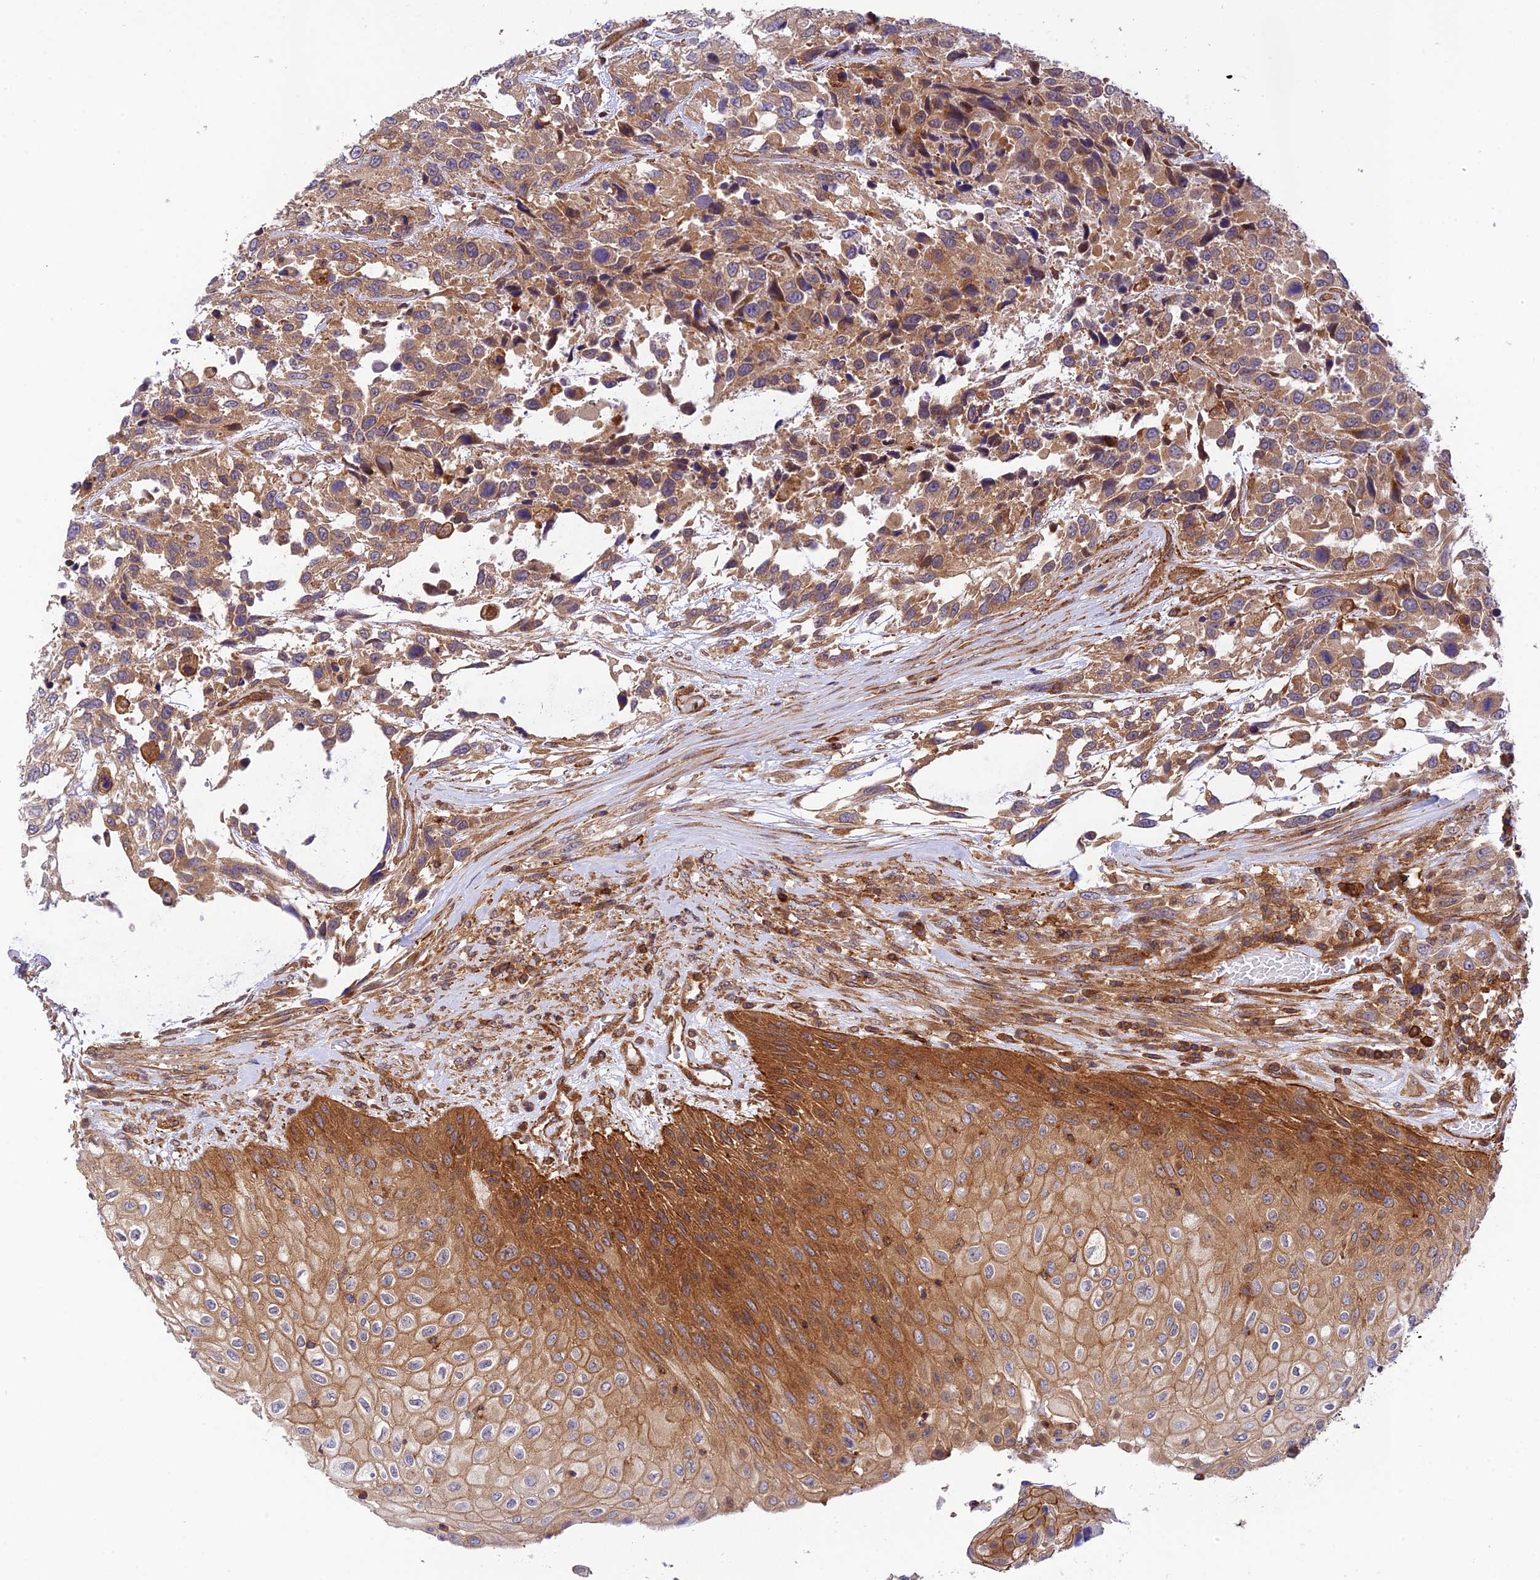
{"staining": {"intensity": "moderate", "quantity": ">75%", "location": "cytoplasmic/membranous"}, "tissue": "urothelial cancer", "cell_type": "Tumor cells", "image_type": "cancer", "snomed": [{"axis": "morphology", "description": "Urothelial carcinoma, High grade"}, {"axis": "topography", "description": "Urinary bladder"}], "caption": "Urothelial cancer stained with a protein marker displays moderate staining in tumor cells.", "gene": "EVI5L", "patient": {"sex": "female", "age": 70}}